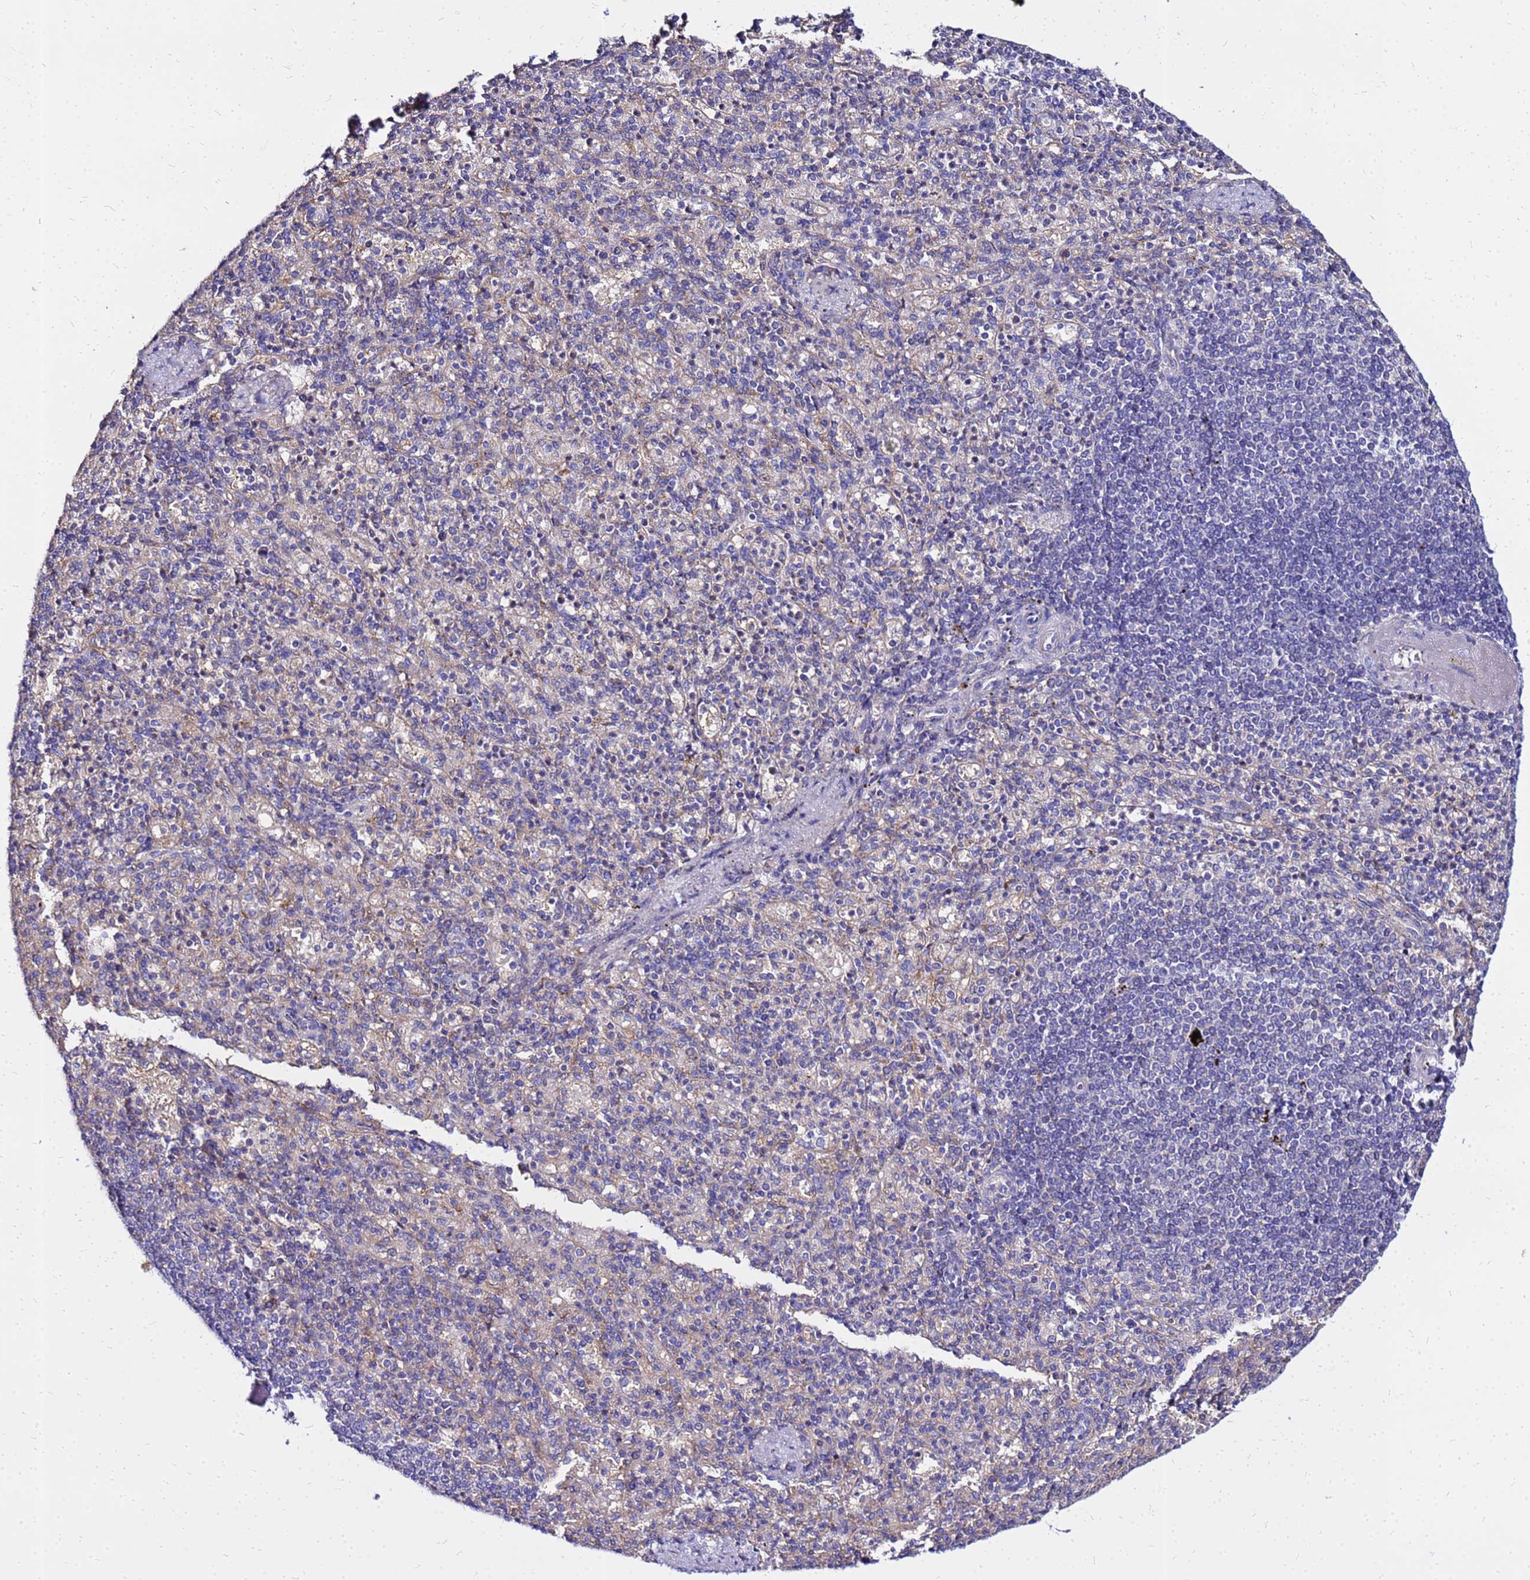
{"staining": {"intensity": "negative", "quantity": "none", "location": "none"}, "tissue": "spleen", "cell_type": "Cells in red pulp", "image_type": "normal", "snomed": [{"axis": "morphology", "description": "Normal tissue, NOS"}, {"axis": "topography", "description": "Spleen"}], "caption": "A micrograph of spleen stained for a protein reveals no brown staining in cells in red pulp.", "gene": "HERC5", "patient": {"sex": "female", "age": 74}}